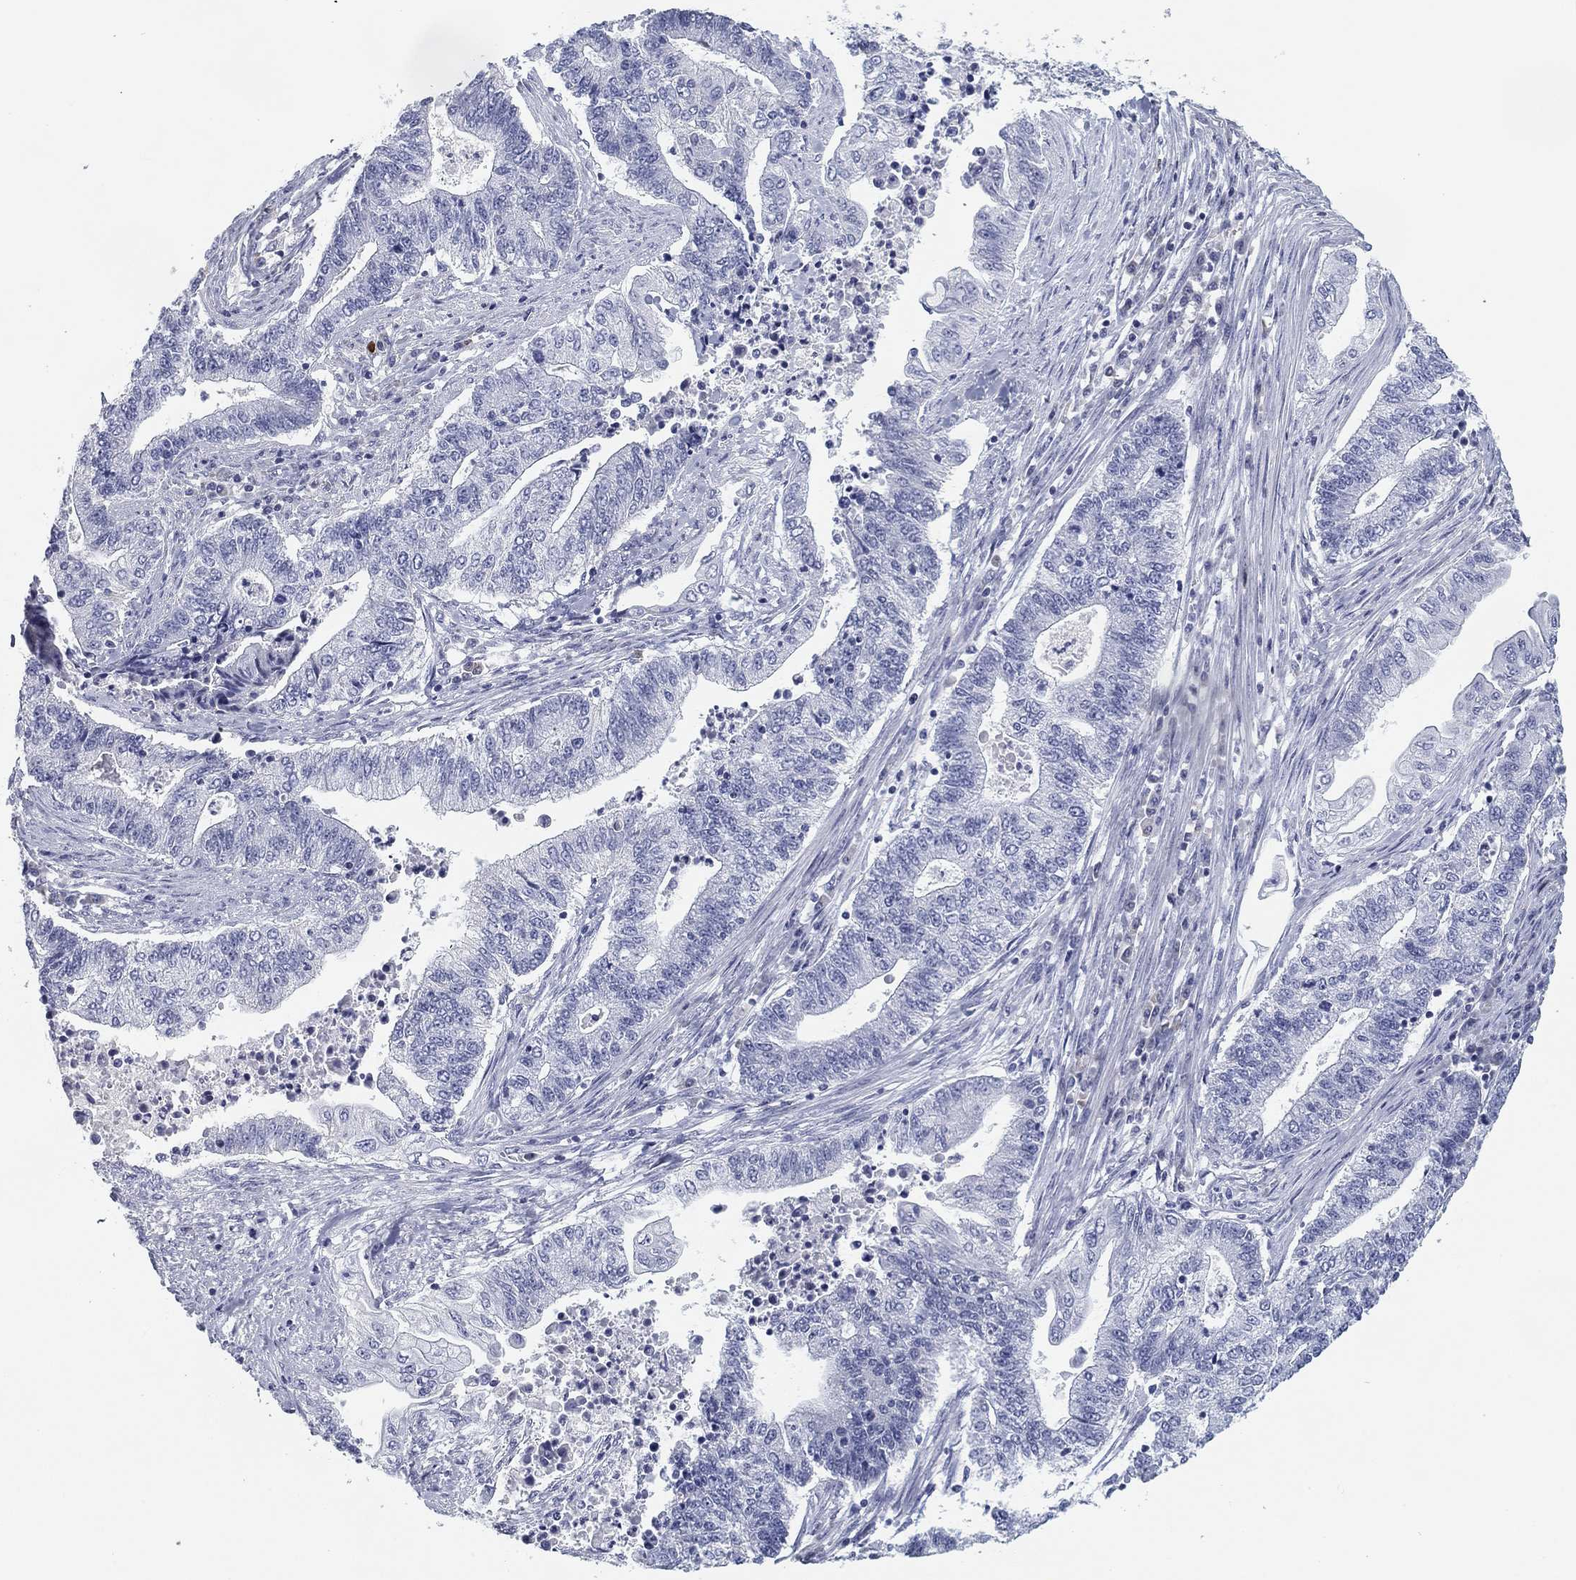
{"staining": {"intensity": "negative", "quantity": "none", "location": "none"}, "tissue": "endometrial cancer", "cell_type": "Tumor cells", "image_type": "cancer", "snomed": [{"axis": "morphology", "description": "Adenocarcinoma, NOS"}, {"axis": "topography", "description": "Uterus"}, {"axis": "topography", "description": "Endometrium"}], "caption": "Tumor cells show no significant protein positivity in adenocarcinoma (endometrial).", "gene": "CD79B", "patient": {"sex": "female", "age": 54}}